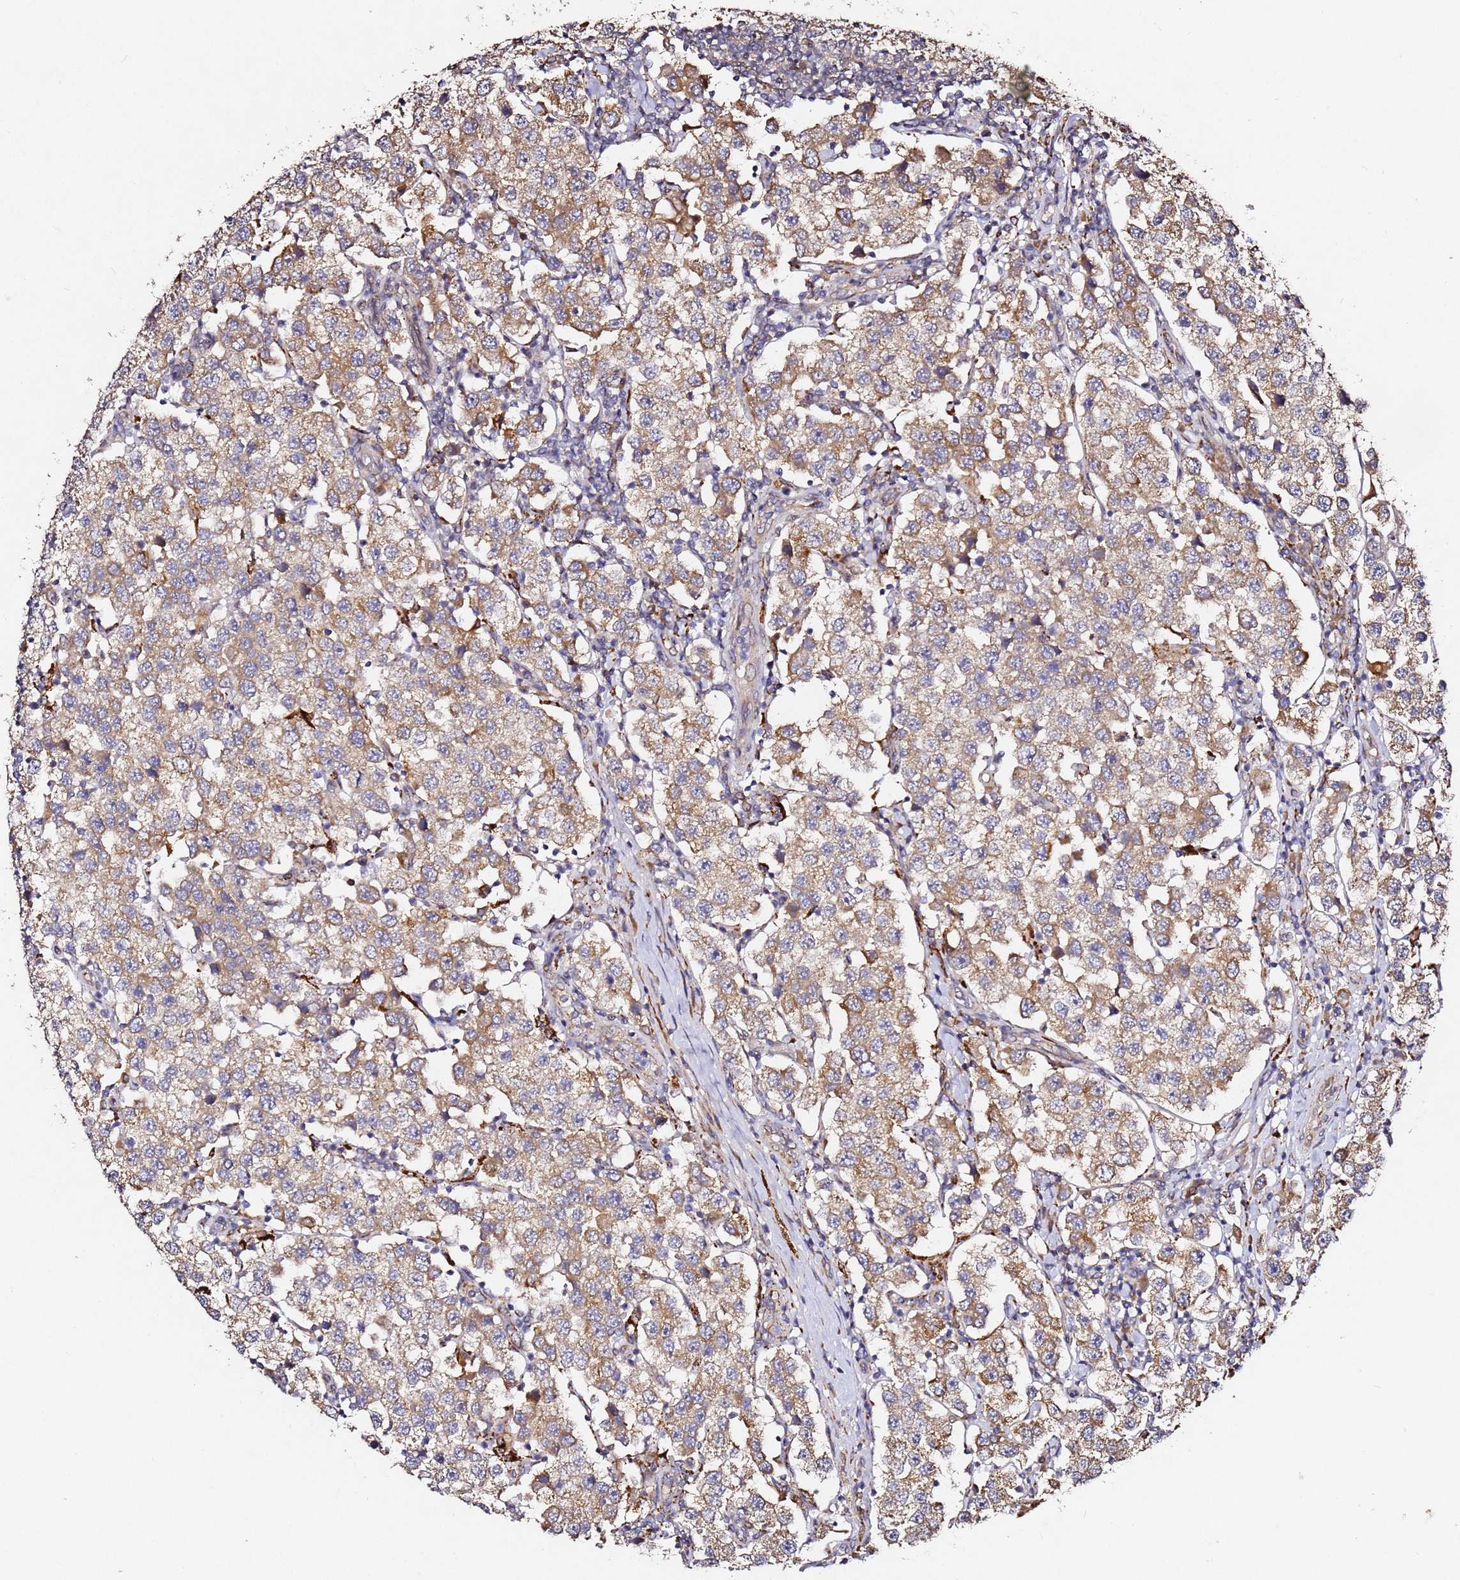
{"staining": {"intensity": "moderate", "quantity": ">75%", "location": "cytoplasmic/membranous"}, "tissue": "testis cancer", "cell_type": "Tumor cells", "image_type": "cancer", "snomed": [{"axis": "morphology", "description": "Seminoma, NOS"}, {"axis": "topography", "description": "Testis"}], "caption": "Immunohistochemistry photomicrograph of neoplastic tissue: testis cancer (seminoma) stained using immunohistochemistry displays medium levels of moderate protein expression localized specifically in the cytoplasmic/membranous of tumor cells, appearing as a cytoplasmic/membranous brown color.", "gene": "ALG11", "patient": {"sex": "male", "age": 37}}